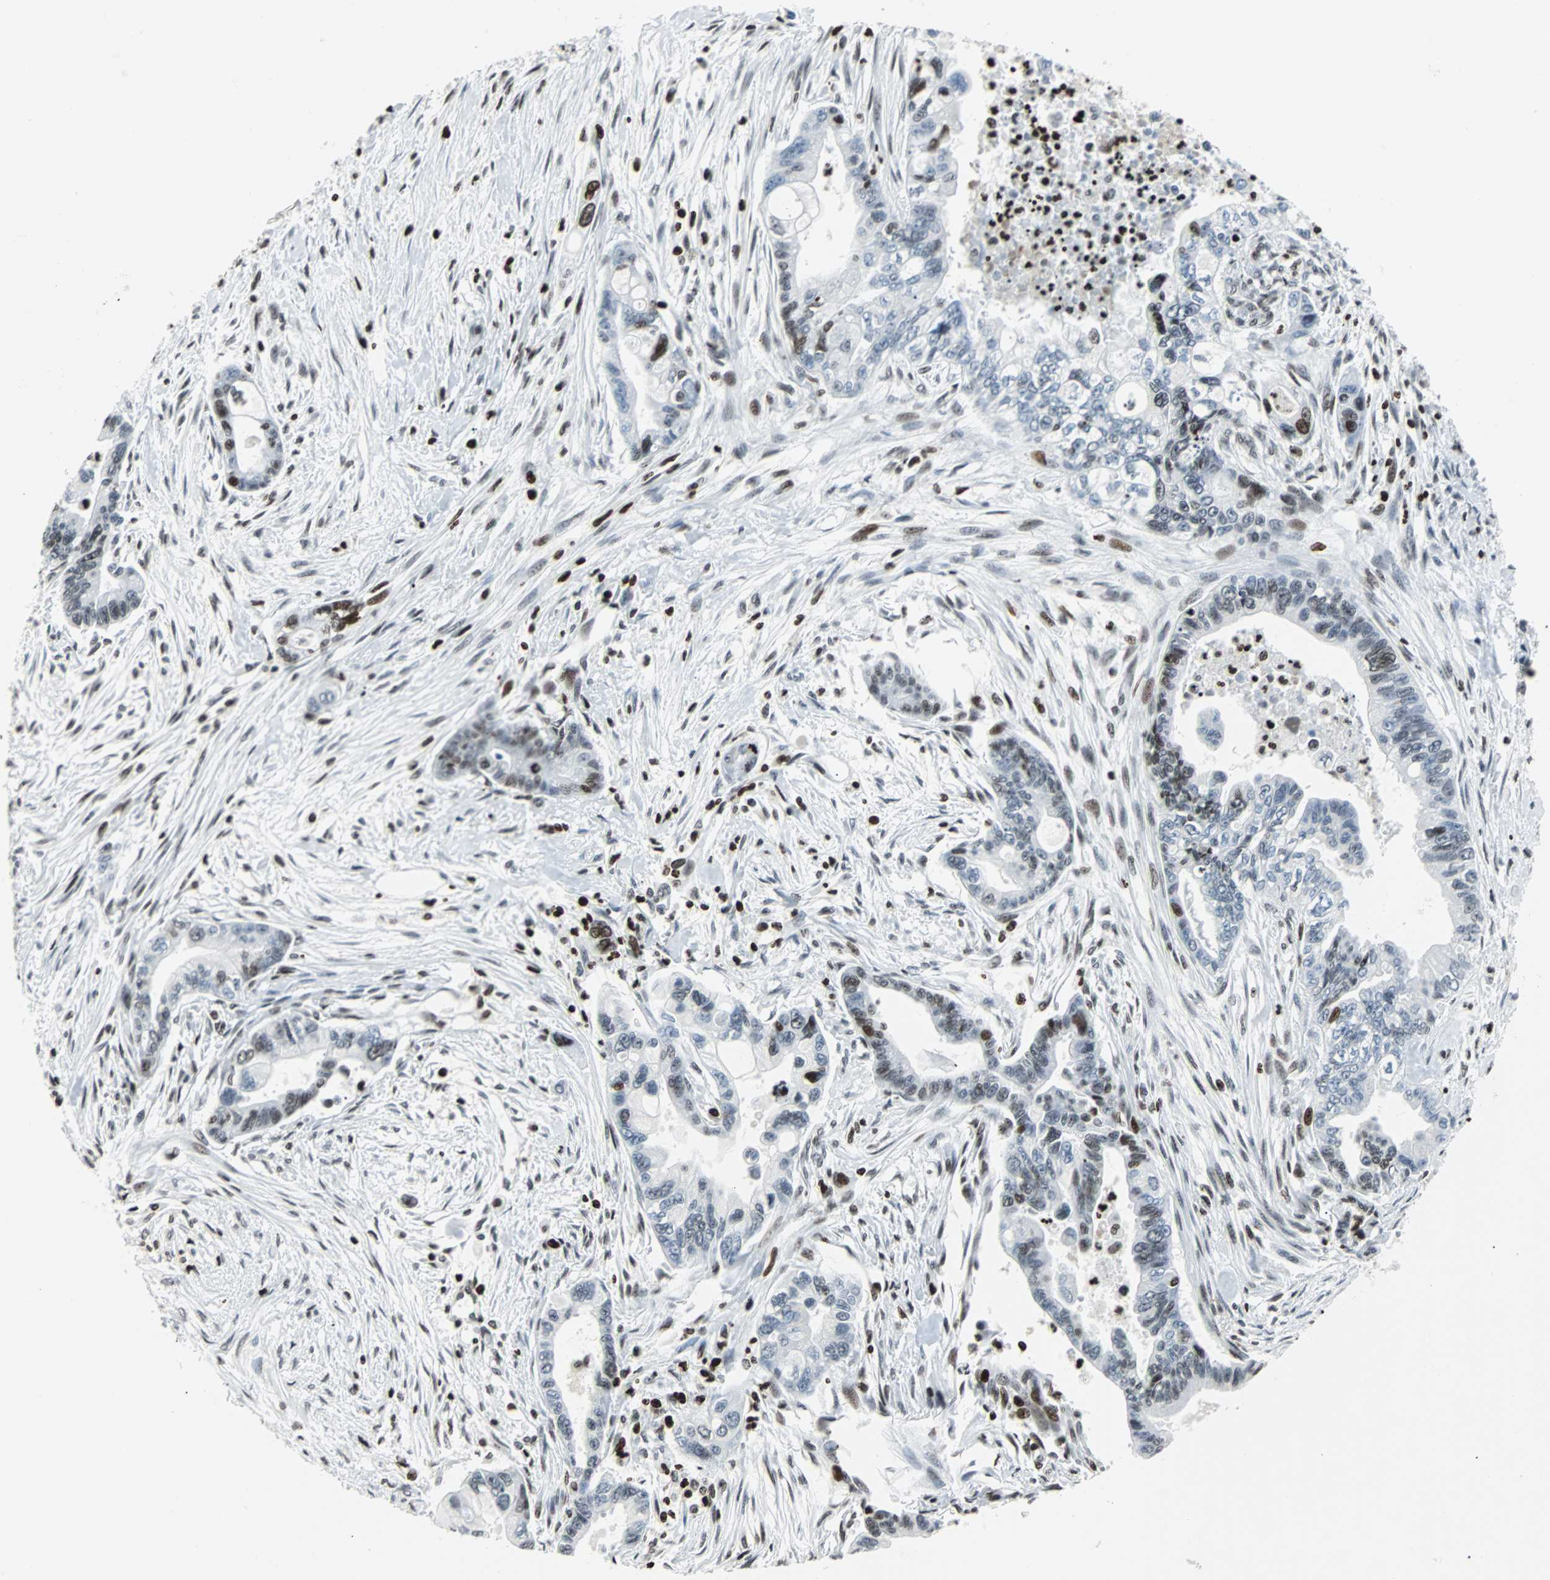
{"staining": {"intensity": "moderate", "quantity": "25%-75%", "location": "nuclear"}, "tissue": "pancreatic cancer", "cell_type": "Tumor cells", "image_type": "cancer", "snomed": [{"axis": "morphology", "description": "Adenocarcinoma, NOS"}, {"axis": "topography", "description": "Pancreas"}], "caption": "Tumor cells show medium levels of moderate nuclear expression in about 25%-75% of cells in adenocarcinoma (pancreatic). (IHC, brightfield microscopy, high magnification).", "gene": "ZNF131", "patient": {"sex": "male", "age": 70}}